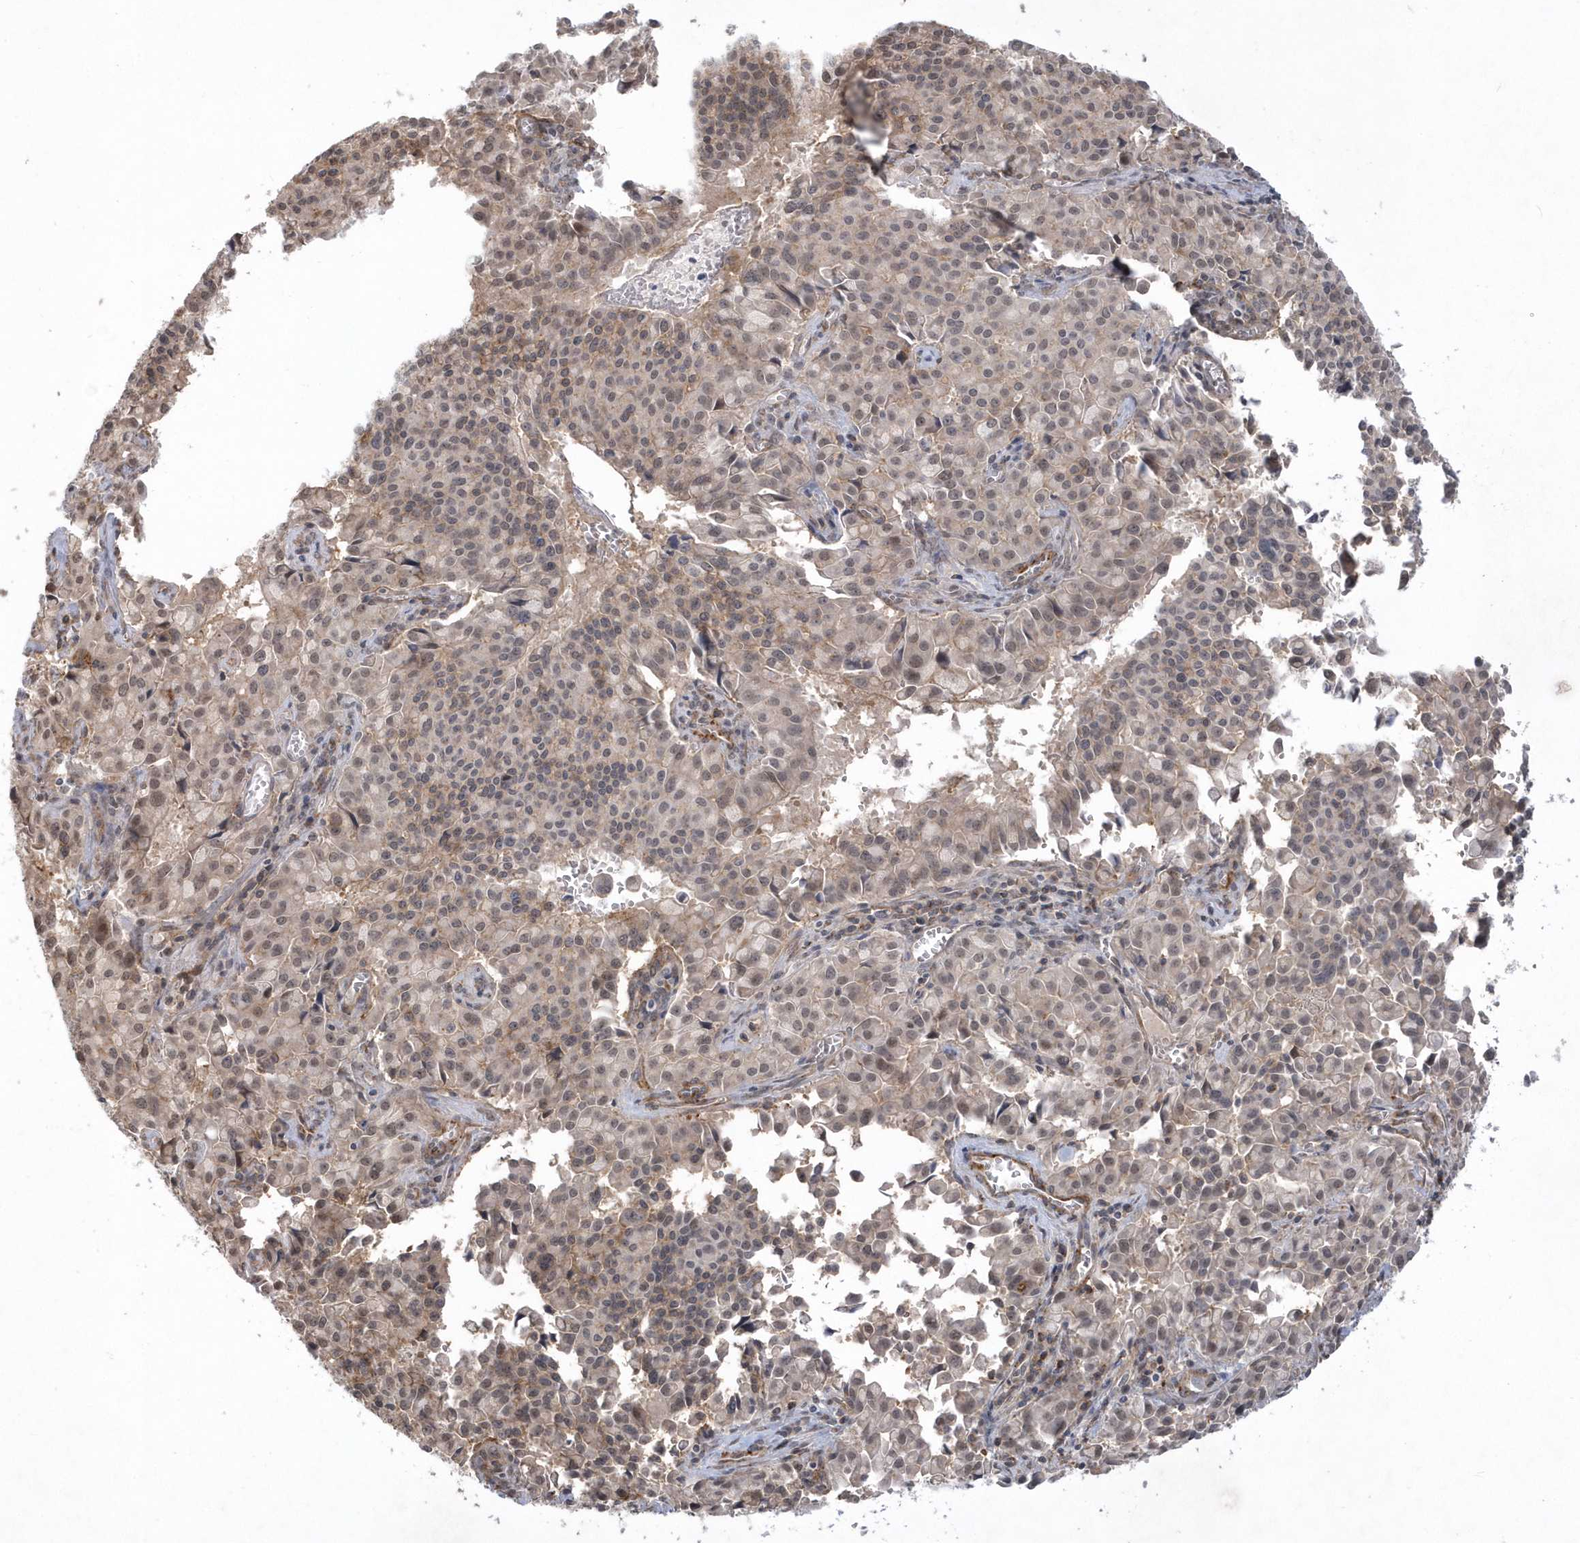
{"staining": {"intensity": "weak", "quantity": "<25%", "location": "cytoplasmic/membranous"}, "tissue": "pancreatic cancer", "cell_type": "Tumor cells", "image_type": "cancer", "snomed": [{"axis": "morphology", "description": "Adenocarcinoma, NOS"}, {"axis": "topography", "description": "Pancreas"}], "caption": "An image of human pancreatic cancer (adenocarcinoma) is negative for staining in tumor cells. The staining is performed using DAB (3,3'-diaminobenzidine) brown chromogen with nuclei counter-stained in using hematoxylin.", "gene": "CRIP3", "patient": {"sex": "male", "age": 65}}